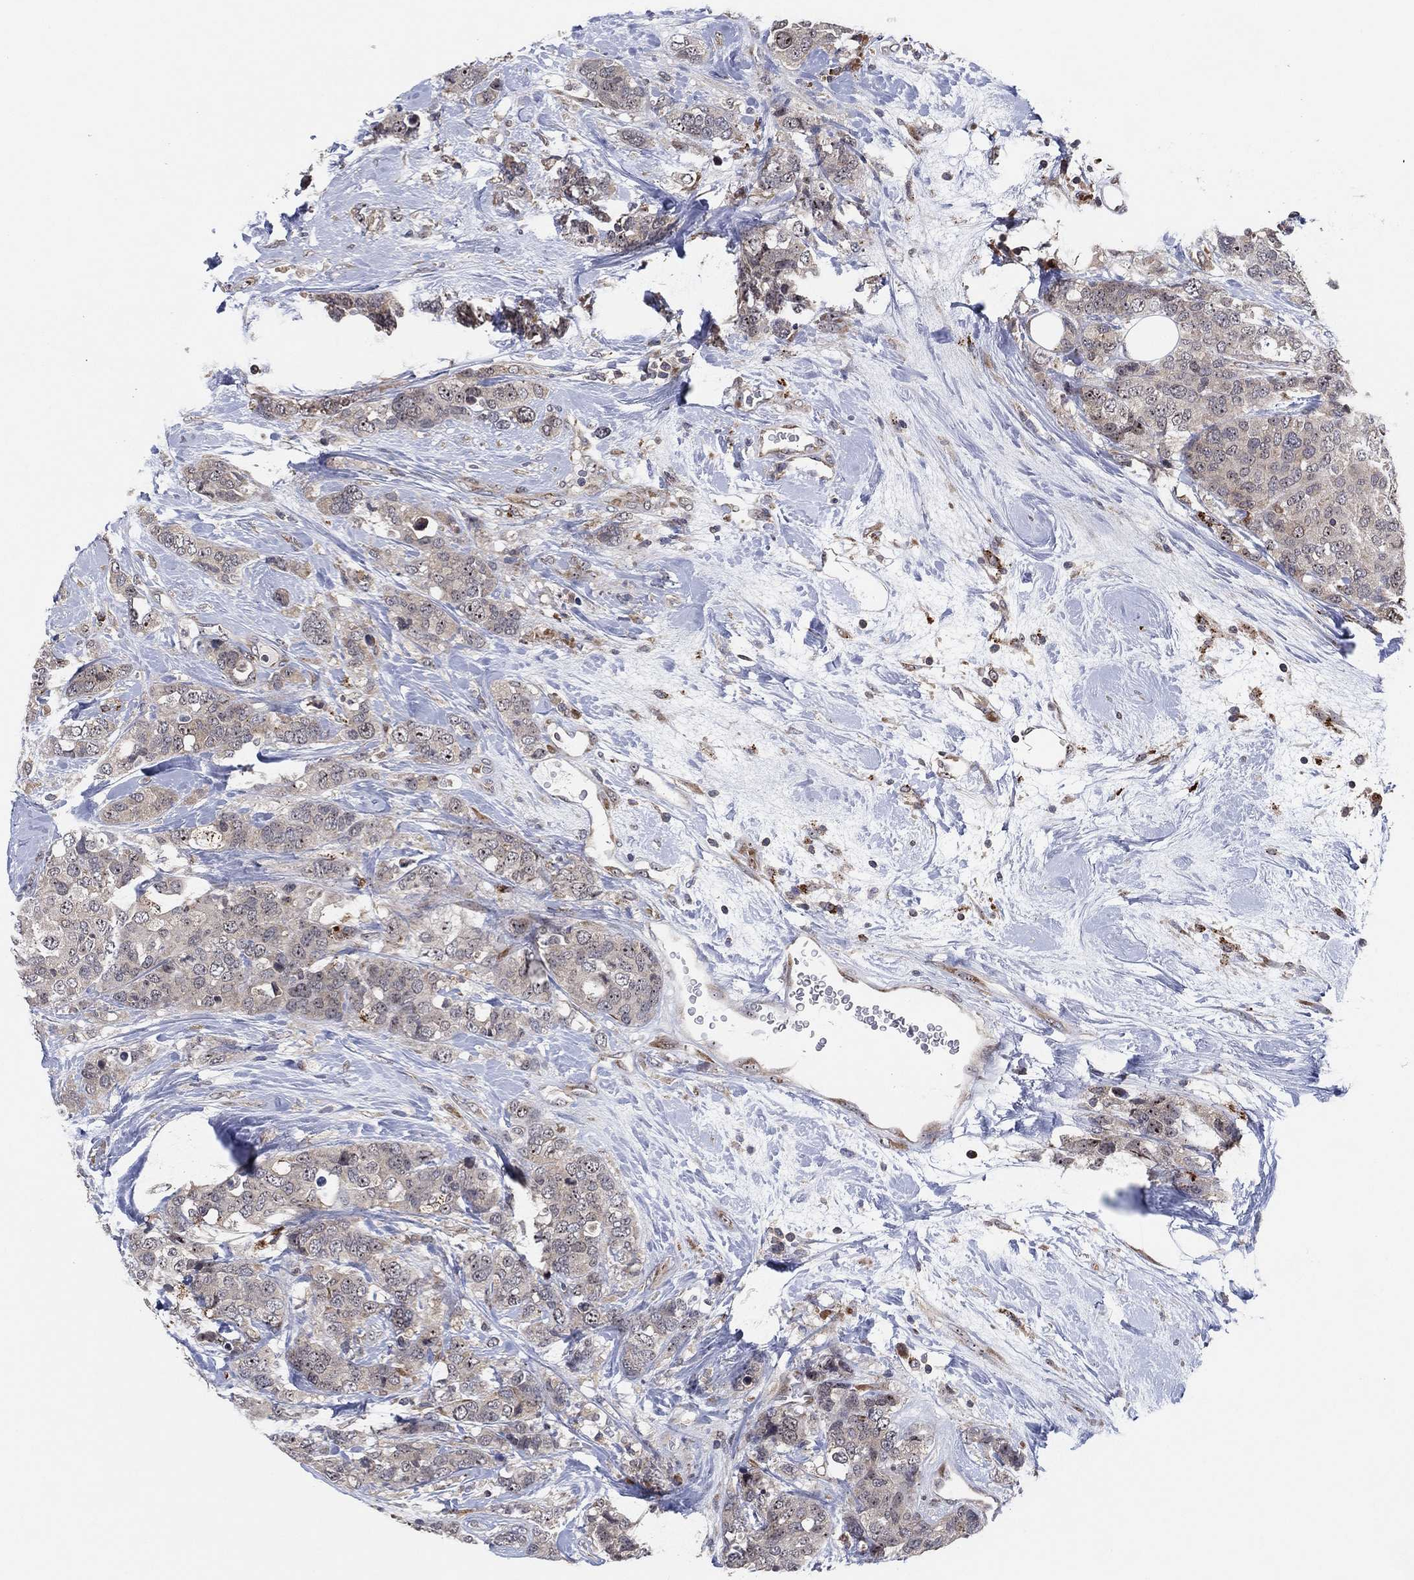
{"staining": {"intensity": "negative", "quantity": "none", "location": "none"}, "tissue": "breast cancer", "cell_type": "Tumor cells", "image_type": "cancer", "snomed": [{"axis": "morphology", "description": "Lobular carcinoma"}, {"axis": "topography", "description": "Breast"}], "caption": "Immunohistochemistry image of breast cancer (lobular carcinoma) stained for a protein (brown), which displays no expression in tumor cells.", "gene": "FAM104A", "patient": {"sex": "female", "age": 59}}